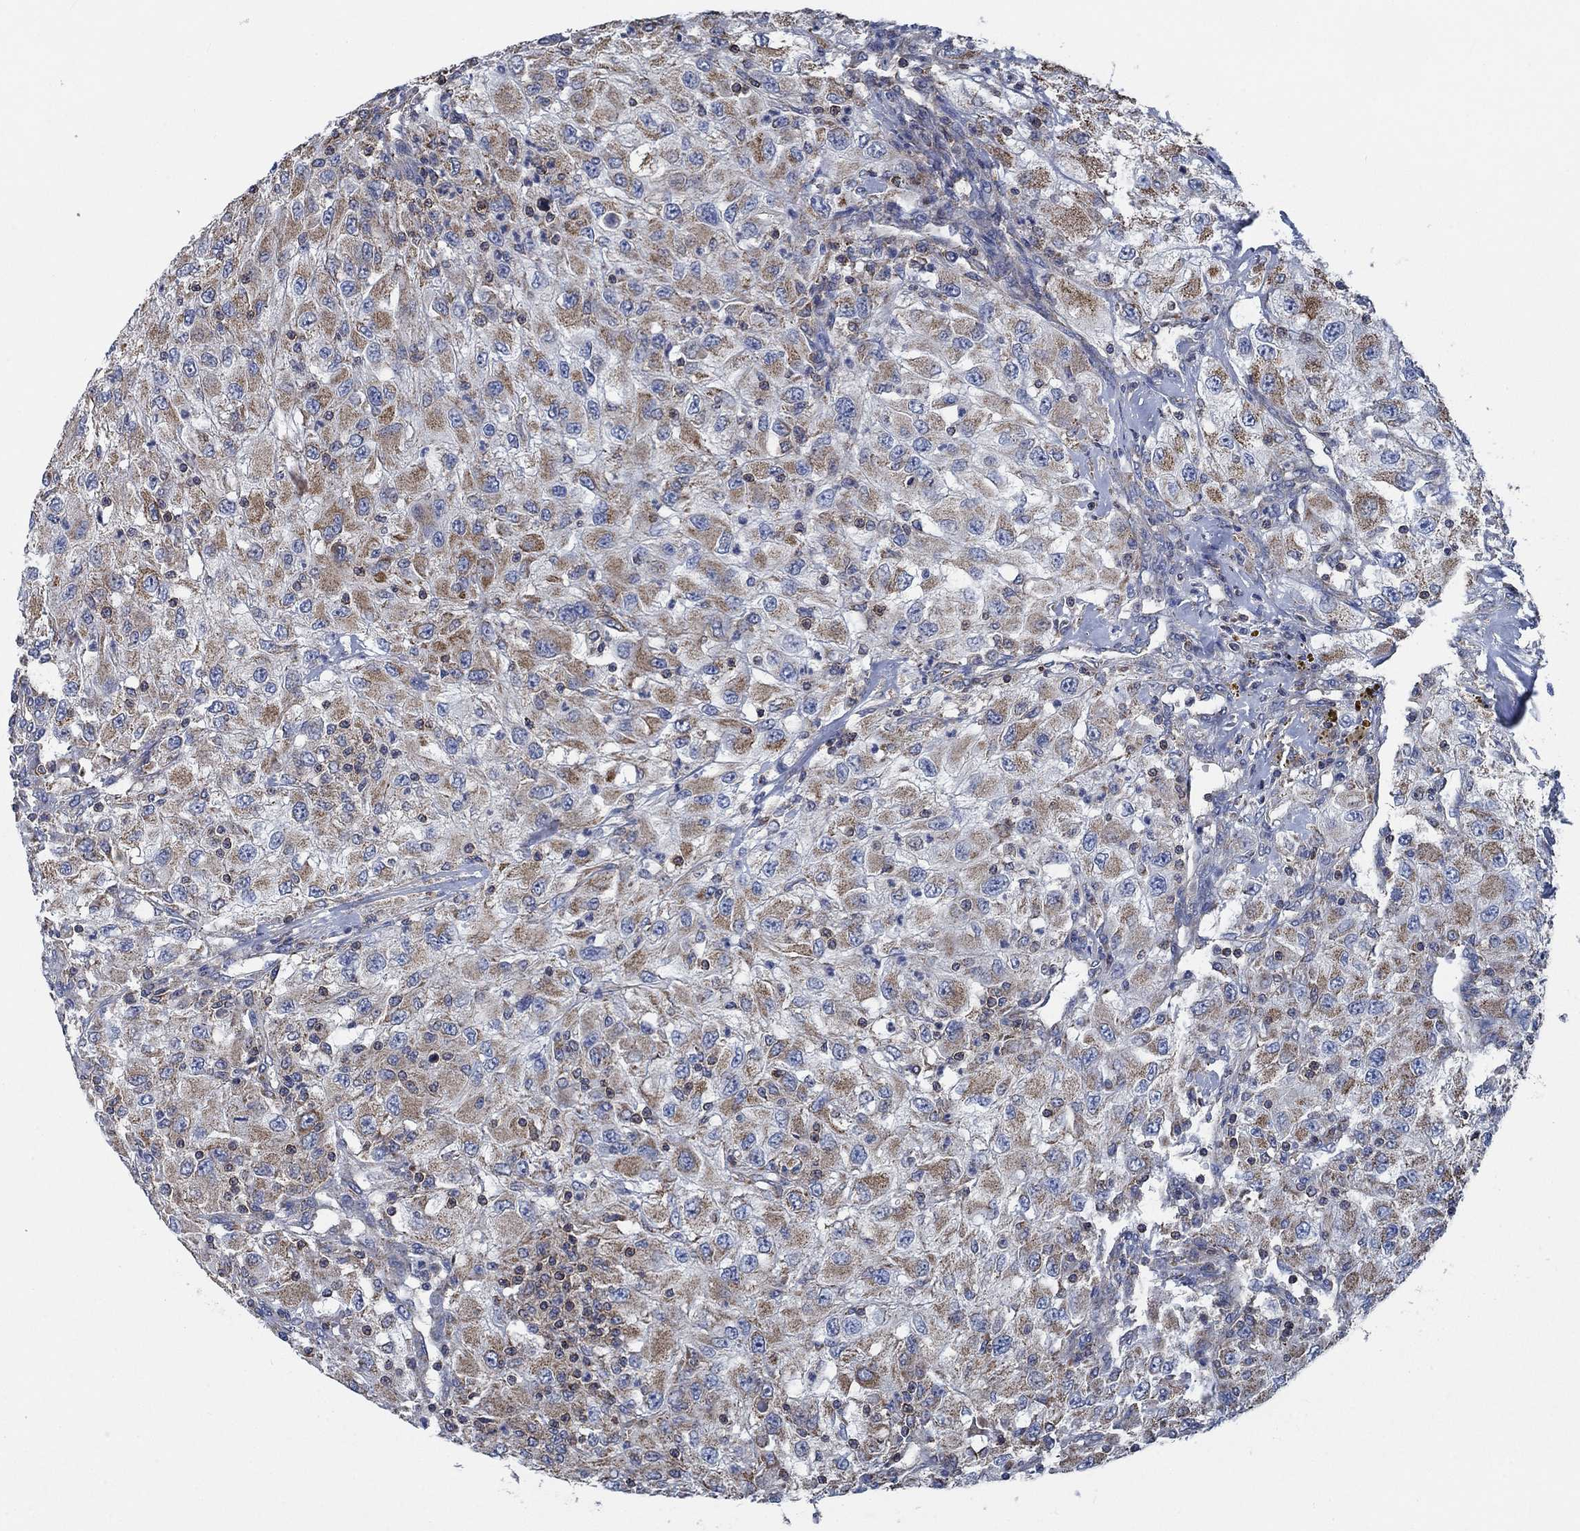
{"staining": {"intensity": "moderate", "quantity": "25%-75%", "location": "cytoplasmic/membranous"}, "tissue": "renal cancer", "cell_type": "Tumor cells", "image_type": "cancer", "snomed": [{"axis": "morphology", "description": "Adenocarcinoma, NOS"}, {"axis": "topography", "description": "Kidney"}], "caption": "Tumor cells demonstrate medium levels of moderate cytoplasmic/membranous staining in about 25%-75% of cells in renal cancer.", "gene": "STXBP6", "patient": {"sex": "female", "age": 67}}